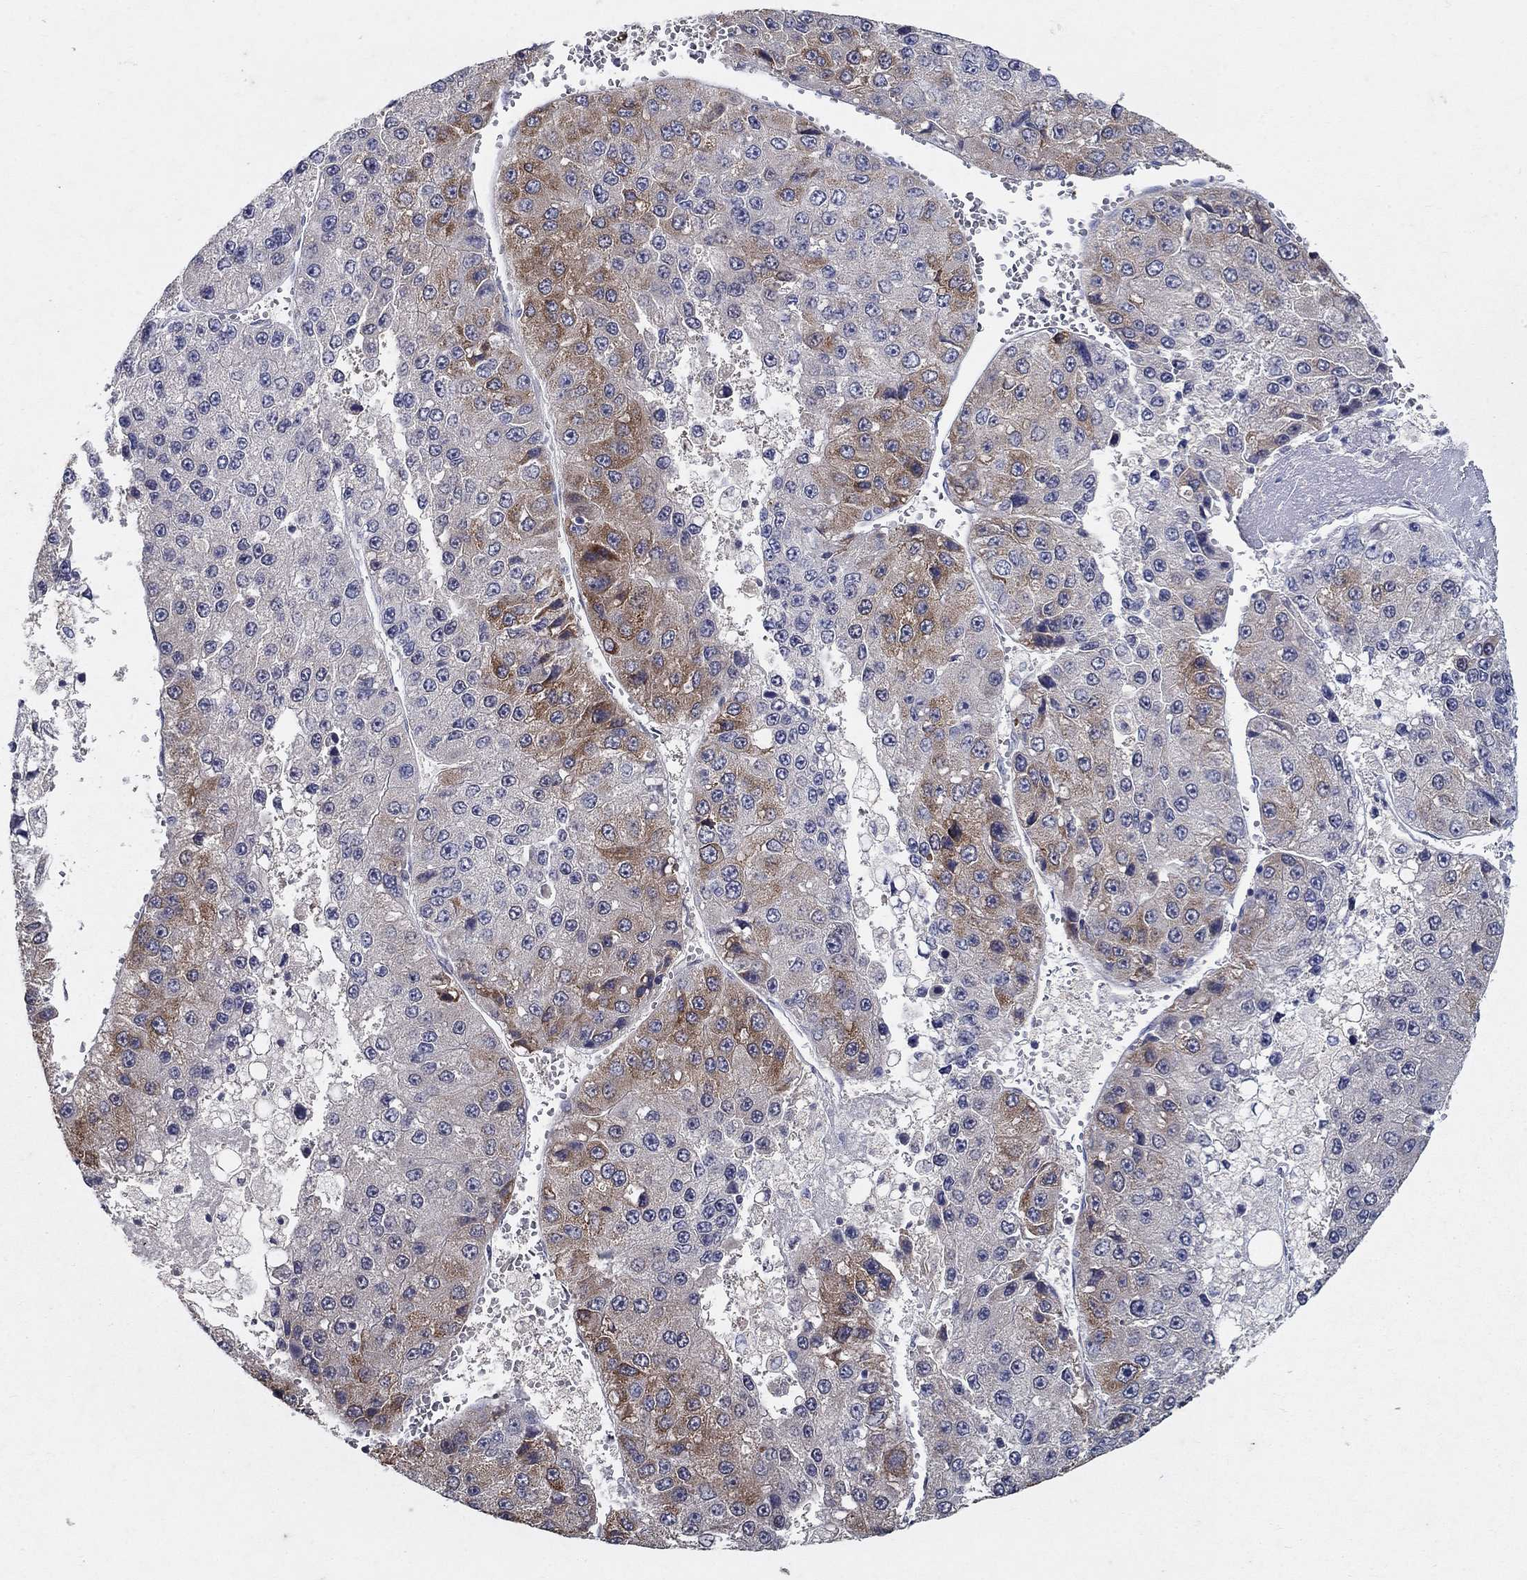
{"staining": {"intensity": "moderate", "quantity": "<25%", "location": "cytoplasmic/membranous"}, "tissue": "liver cancer", "cell_type": "Tumor cells", "image_type": "cancer", "snomed": [{"axis": "morphology", "description": "Carcinoma, Hepatocellular, NOS"}, {"axis": "topography", "description": "Liver"}], "caption": "Brown immunohistochemical staining in human liver cancer demonstrates moderate cytoplasmic/membranous staining in approximately <25% of tumor cells. The protein is shown in brown color, while the nuclei are stained blue.", "gene": "PROZ", "patient": {"sex": "female", "age": 73}}